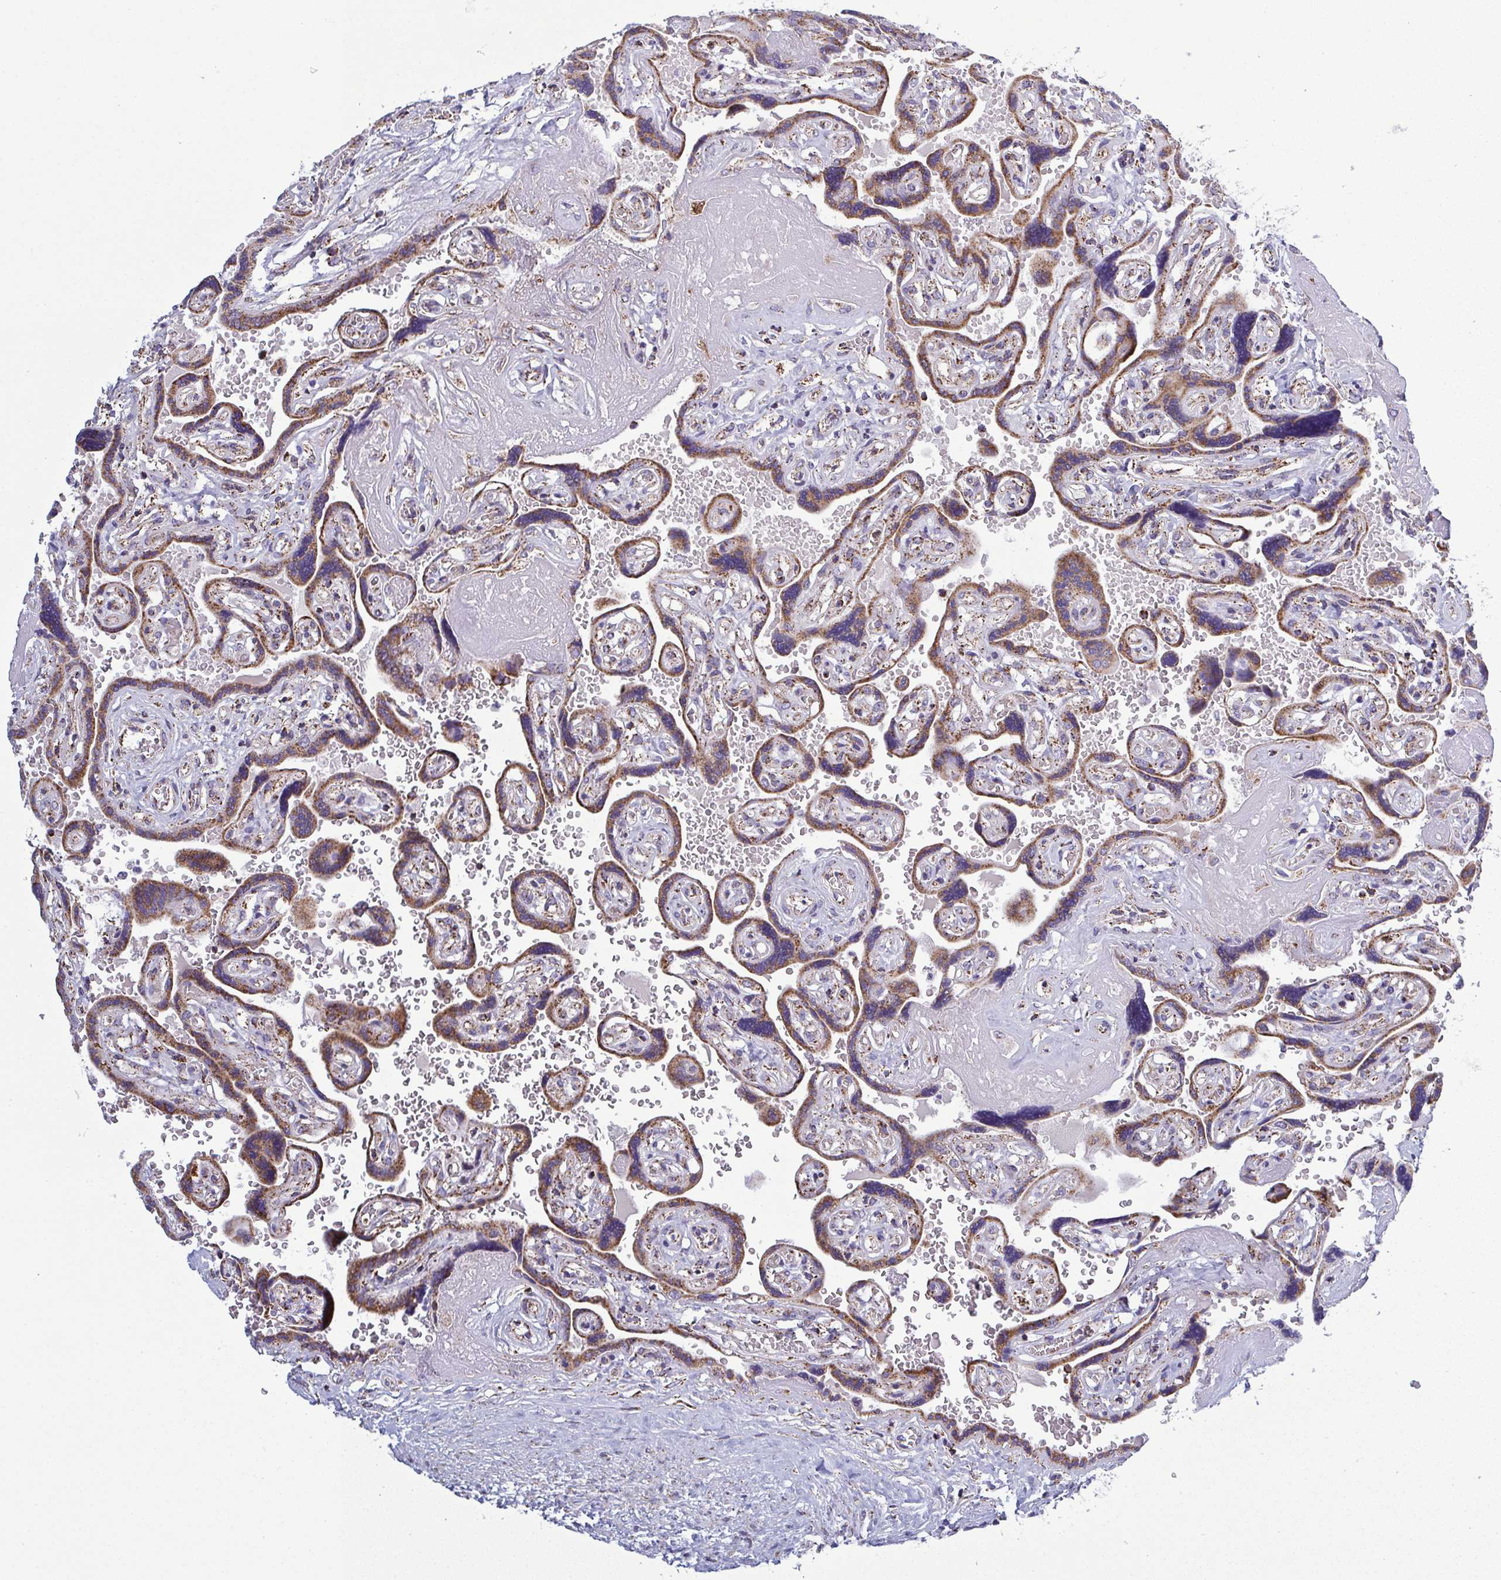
{"staining": {"intensity": "moderate", "quantity": ">75%", "location": "cytoplasmic/membranous"}, "tissue": "placenta", "cell_type": "Trophoblastic cells", "image_type": "normal", "snomed": [{"axis": "morphology", "description": "Normal tissue, NOS"}, {"axis": "topography", "description": "Placenta"}], "caption": "Benign placenta reveals moderate cytoplasmic/membranous positivity in about >75% of trophoblastic cells, visualized by immunohistochemistry. Nuclei are stained in blue.", "gene": "CSDE1", "patient": {"sex": "female", "age": 32}}